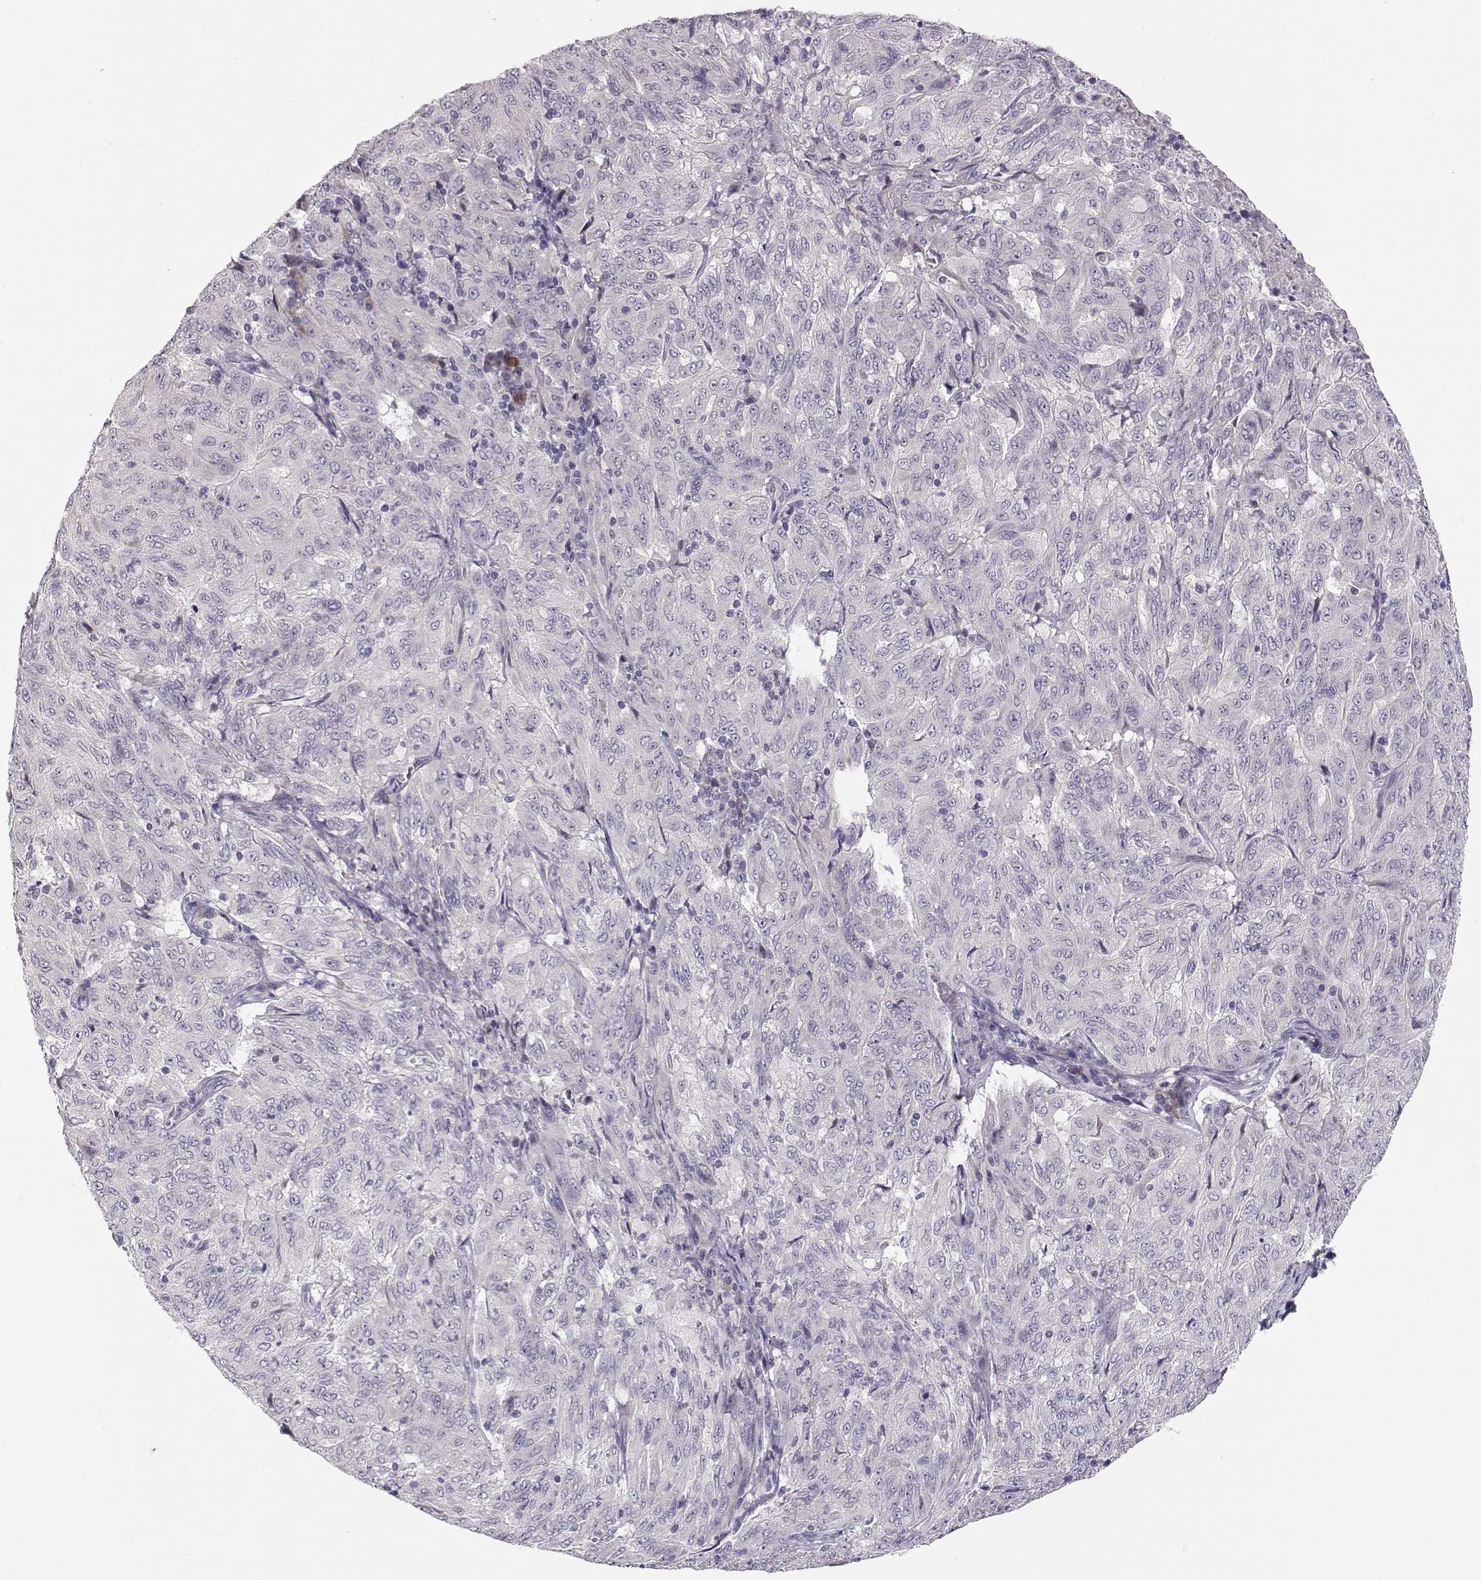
{"staining": {"intensity": "negative", "quantity": "none", "location": "none"}, "tissue": "pancreatic cancer", "cell_type": "Tumor cells", "image_type": "cancer", "snomed": [{"axis": "morphology", "description": "Adenocarcinoma, NOS"}, {"axis": "topography", "description": "Pancreas"}], "caption": "Immunohistochemistry of human pancreatic adenocarcinoma reveals no expression in tumor cells.", "gene": "TTC26", "patient": {"sex": "male", "age": 63}}